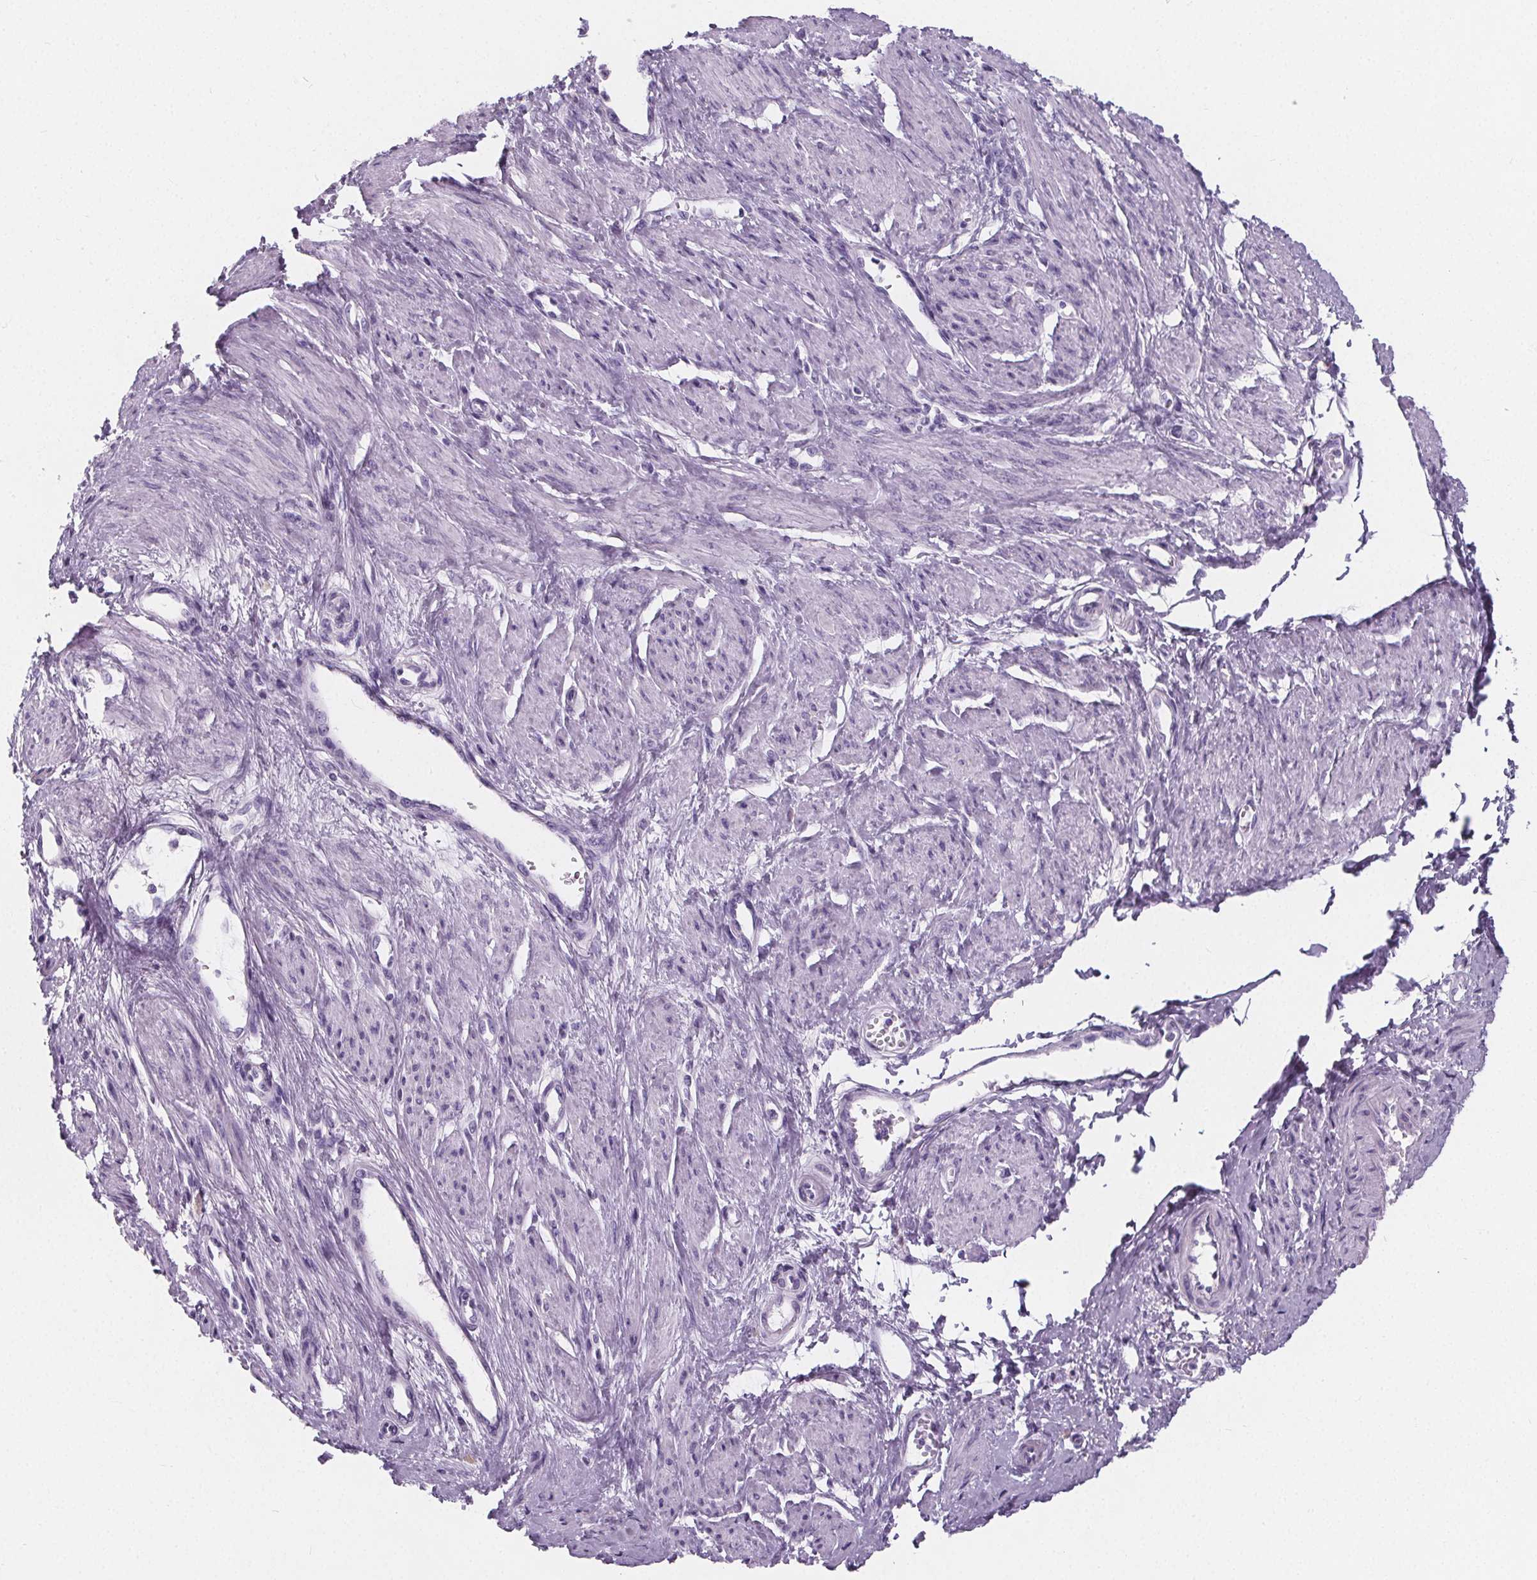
{"staining": {"intensity": "negative", "quantity": "none", "location": "none"}, "tissue": "smooth muscle", "cell_type": "Smooth muscle cells", "image_type": "normal", "snomed": [{"axis": "morphology", "description": "Normal tissue, NOS"}, {"axis": "topography", "description": "Smooth muscle"}, {"axis": "topography", "description": "Uterus"}], "caption": "This is an IHC photomicrograph of normal human smooth muscle. There is no positivity in smooth muscle cells.", "gene": "ADRB1", "patient": {"sex": "female", "age": 39}}